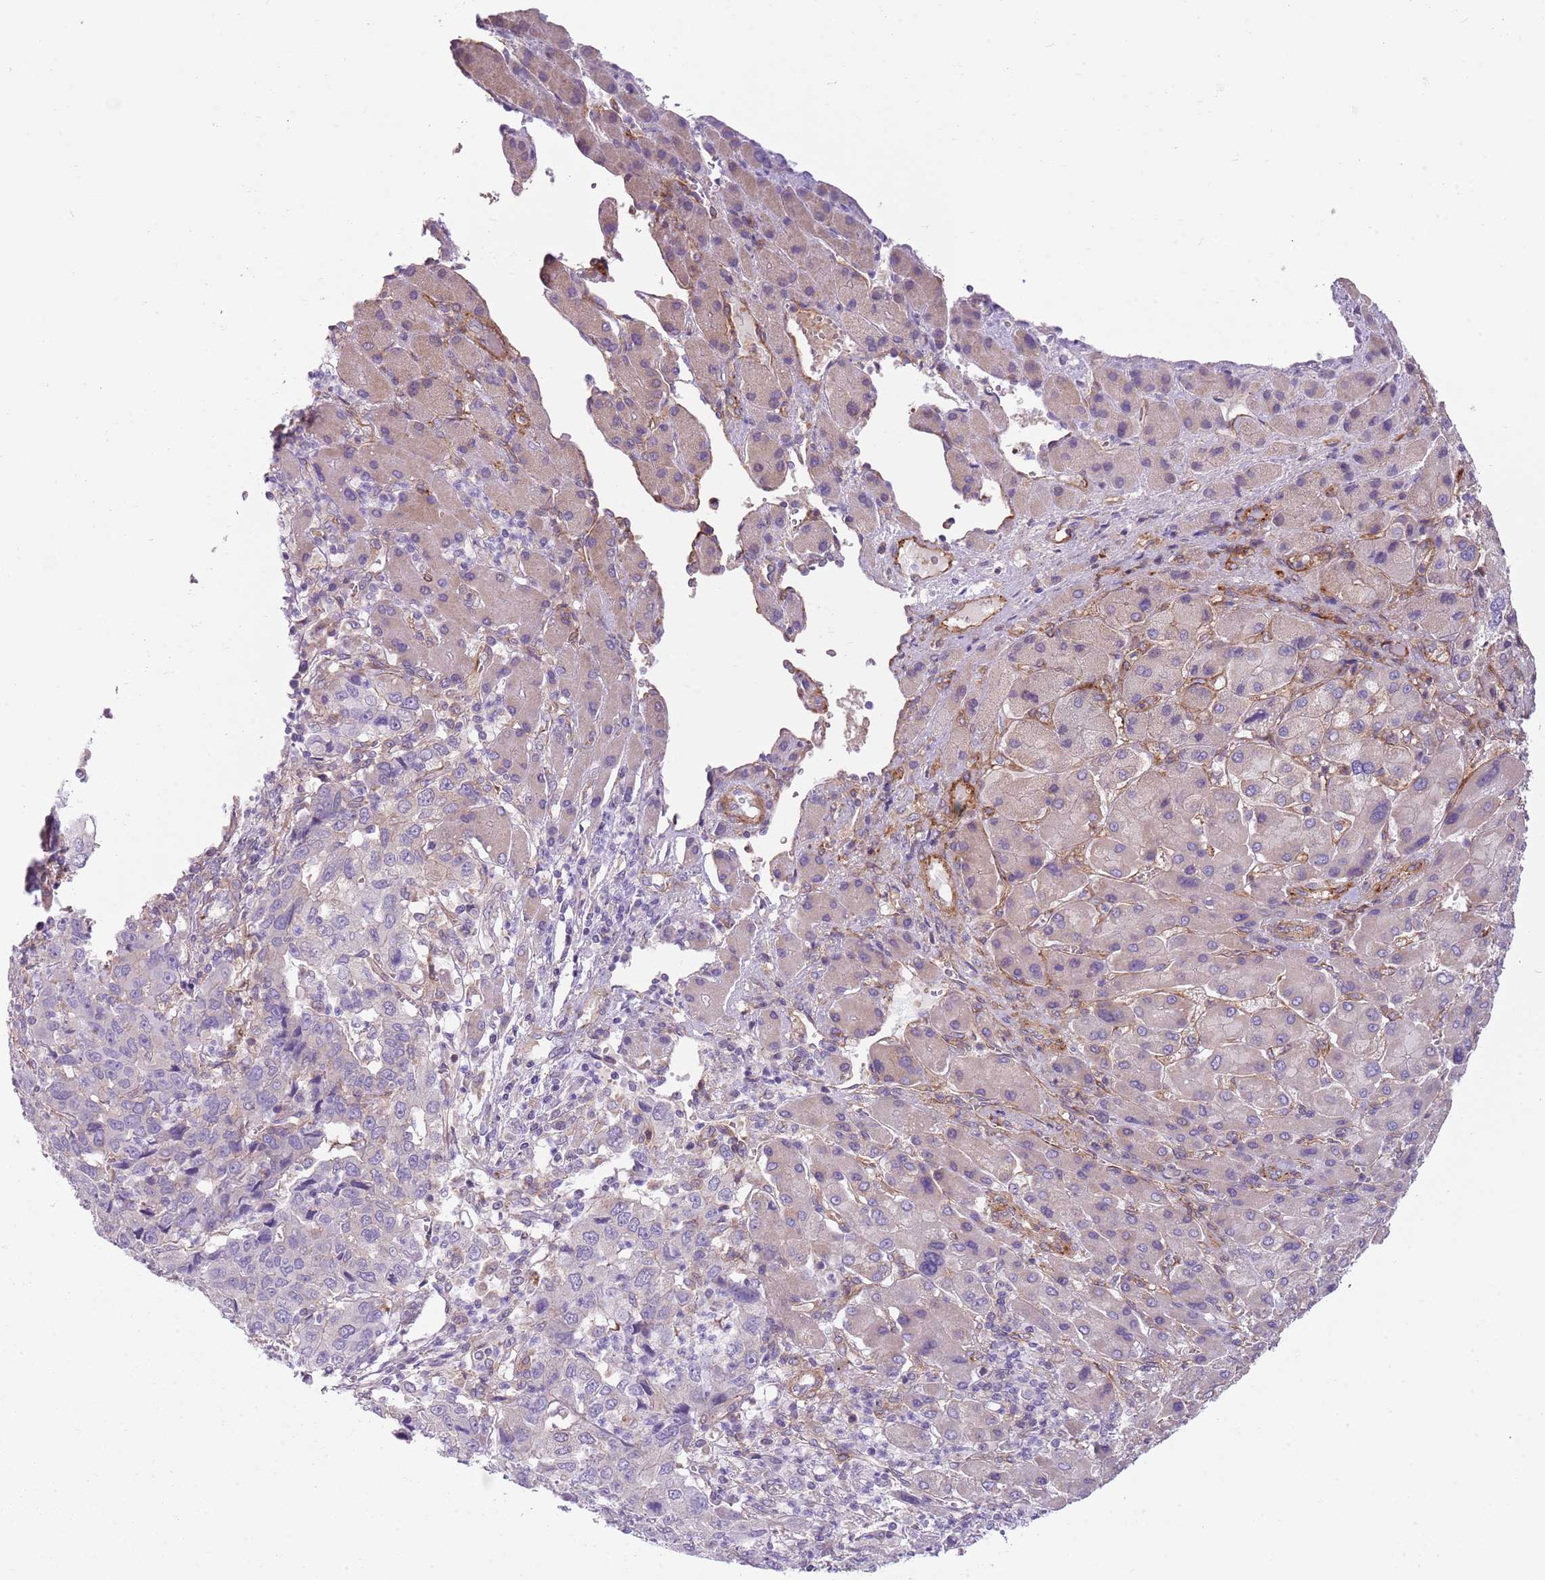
{"staining": {"intensity": "negative", "quantity": "none", "location": "none"}, "tissue": "liver cancer", "cell_type": "Tumor cells", "image_type": "cancer", "snomed": [{"axis": "morphology", "description": "Carcinoma, Hepatocellular, NOS"}, {"axis": "topography", "description": "Liver"}], "caption": "DAB immunohistochemical staining of human hepatocellular carcinoma (liver) exhibits no significant staining in tumor cells.", "gene": "SNX1", "patient": {"sex": "male", "age": 63}}